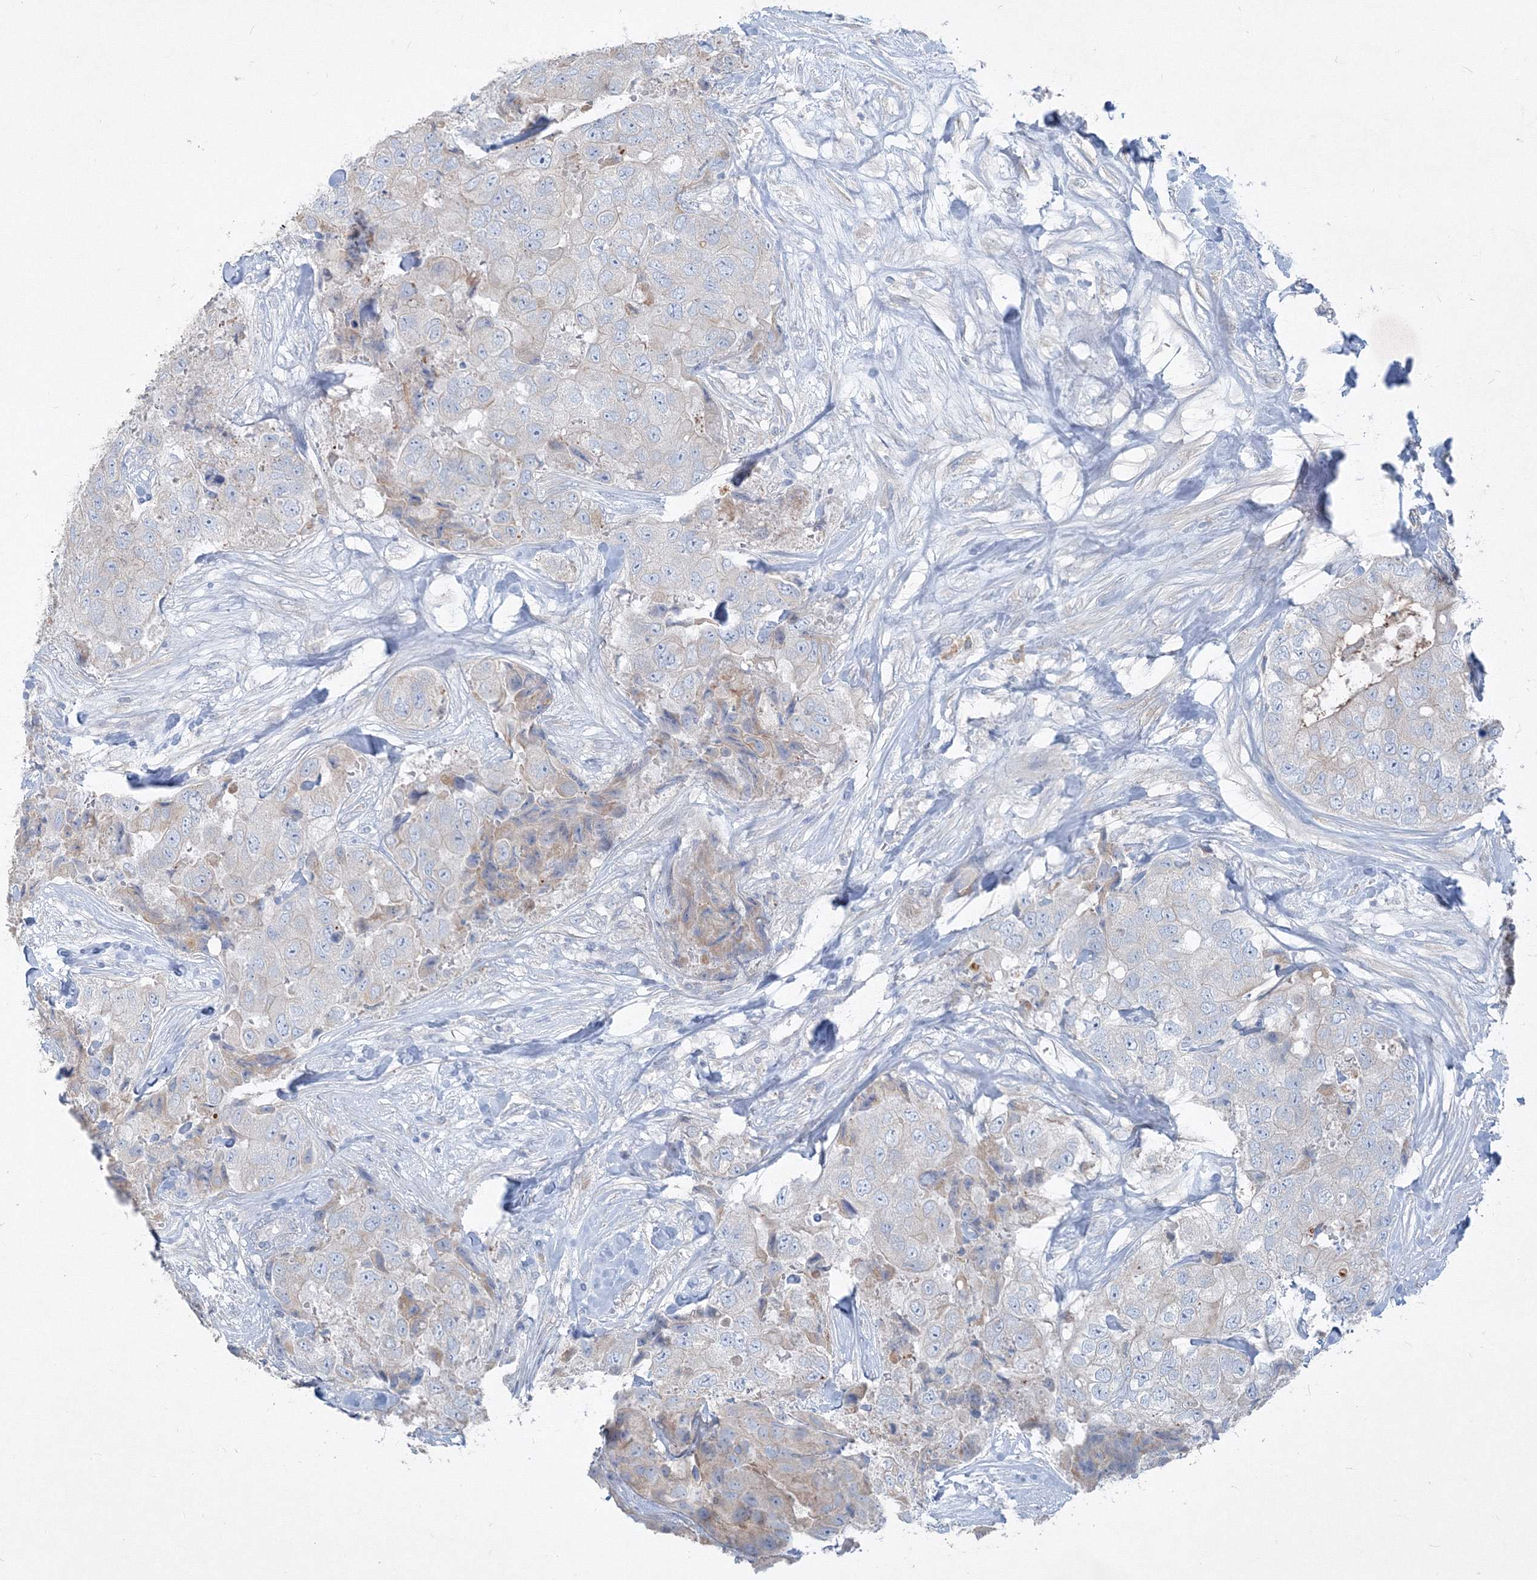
{"staining": {"intensity": "weak", "quantity": "<25%", "location": "cytoplasmic/membranous"}, "tissue": "breast cancer", "cell_type": "Tumor cells", "image_type": "cancer", "snomed": [{"axis": "morphology", "description": "Duct carcinoma"}, {"axis": "topography", "description": "Breast"}], "caption": "This is an immunohistochemistry (IHC) micrograph of breast infiltrating ductal carcinoma. There is no expression in tumor cells.", "gene": "IFNAR1", "patient": {"sex": "female", "age": 62}}